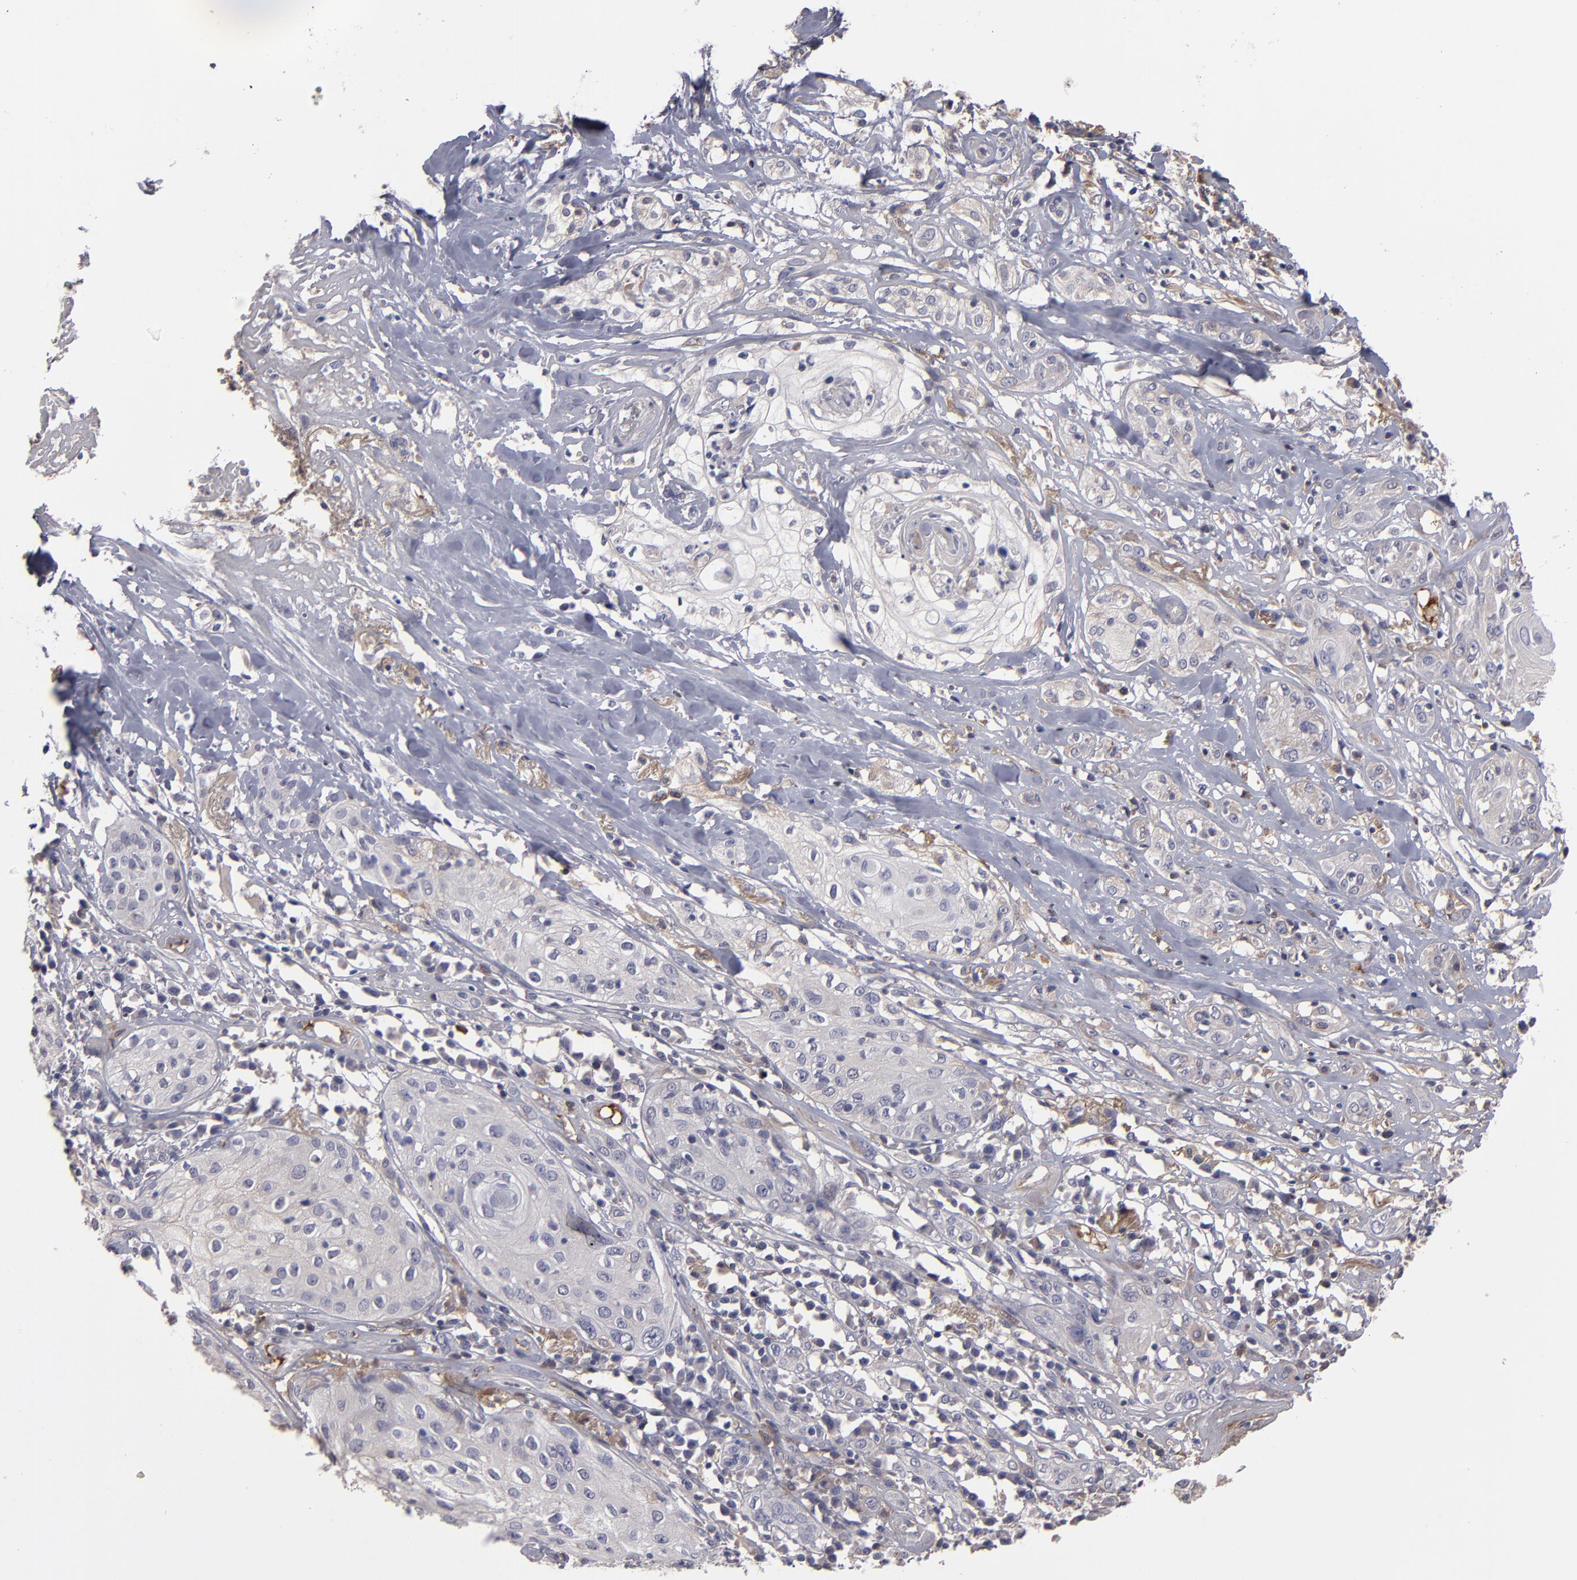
{"staining": {"intensity": "negative", "quantity": "none", "location": "none"}, "tissue": "skin cancer", "cell_type": "Tumor cells", "image_type": "cancer", "snomed": [{"axis": "morphology", "description": "Squamous cell carcinoma, NOS"}, {"axis": "topography", "description": "Skin"}], "caption": "An IHC image of skin cancer (squamous cell carcinoma) is shown. There is no staining in tumor cells of skin cancer (squamous cell carcinoma).", "gene": "ITIH4", "patient": {"sex": "male", "age": 65}}